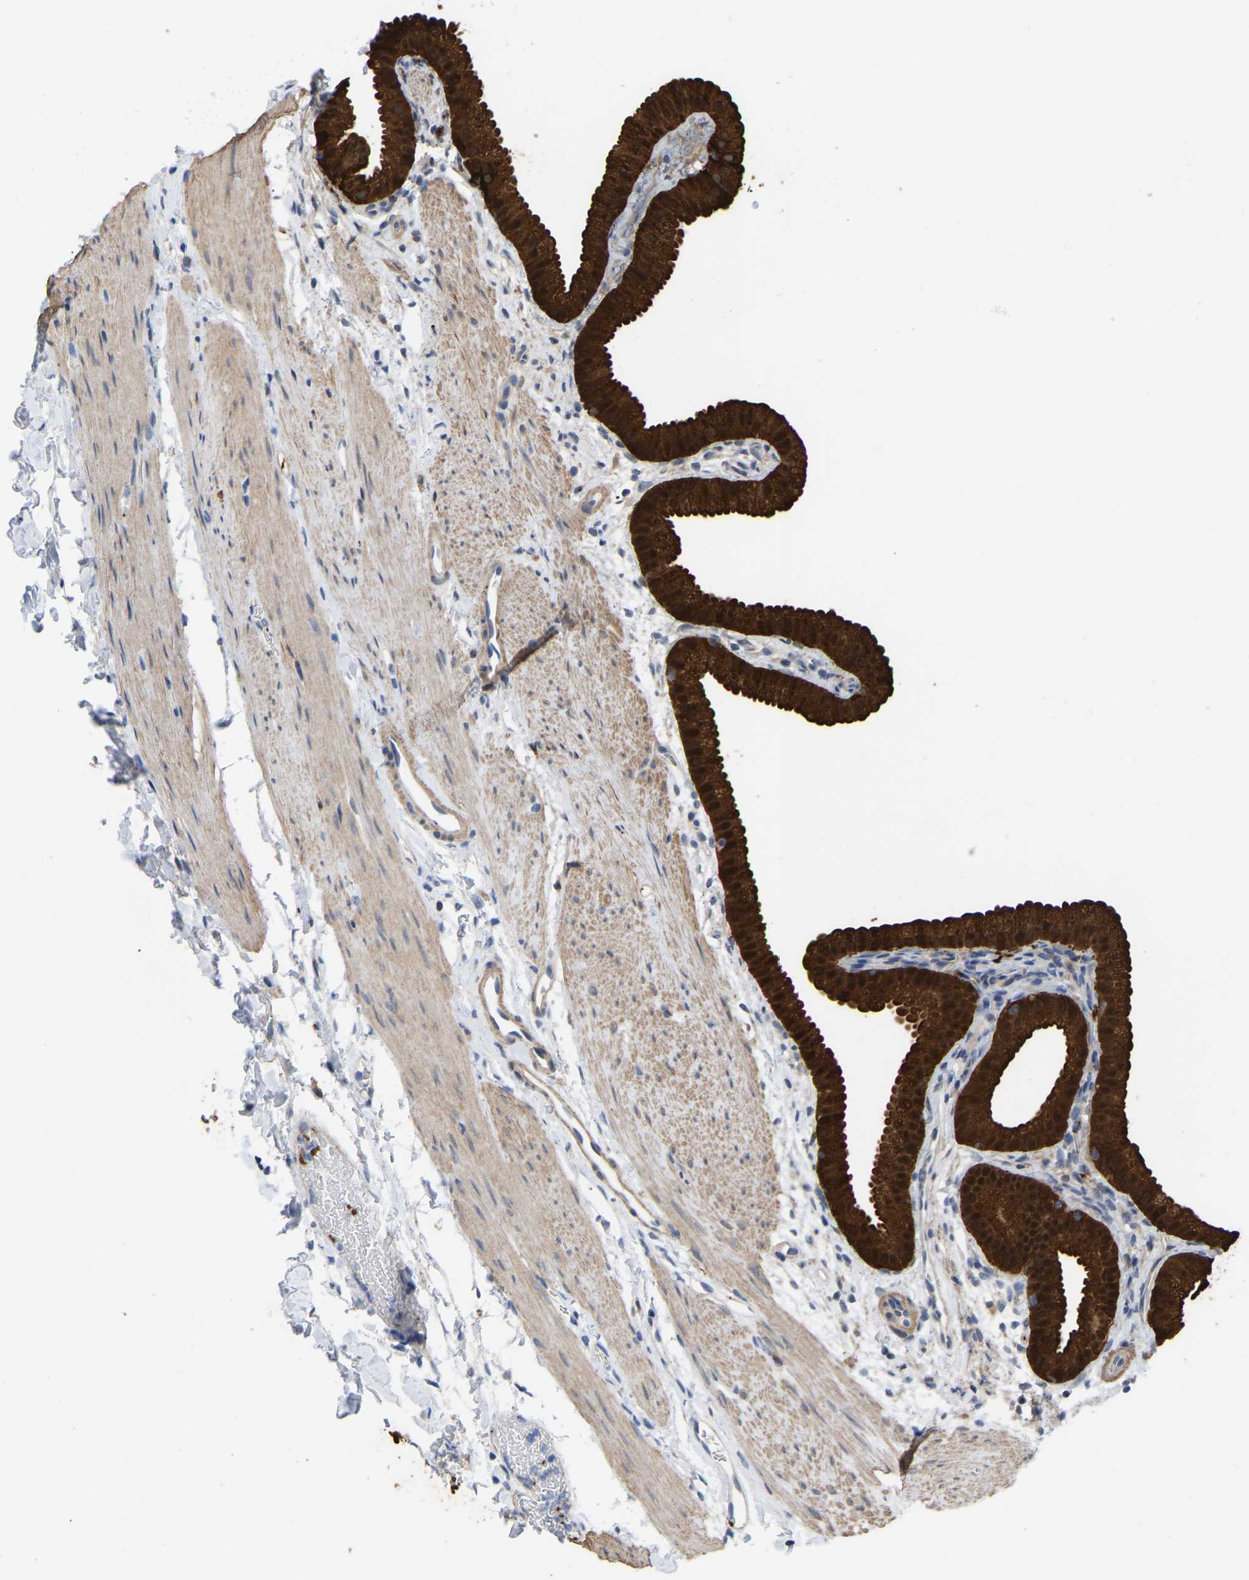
{"staining": {"intensity": "strong", "quantity": ">75%", "location": "cytoplasmic/membranous"}, "tissue": "gallbladder", "cell_type": "Glandular cells", "image_type": "normal", "snomed": [{"axis": "morphology", "description": "Normal tissue, NOS"}, {"axis": "topography", "description": "Gallbladder"}], "caption": "Glandular cells display high levels of strong cytoplasmic/membranous staining in about >75% of cells in unremarkable gallbladder.", "gene": "ZNF449", "patient": {"sex": "female", "age": 64}}